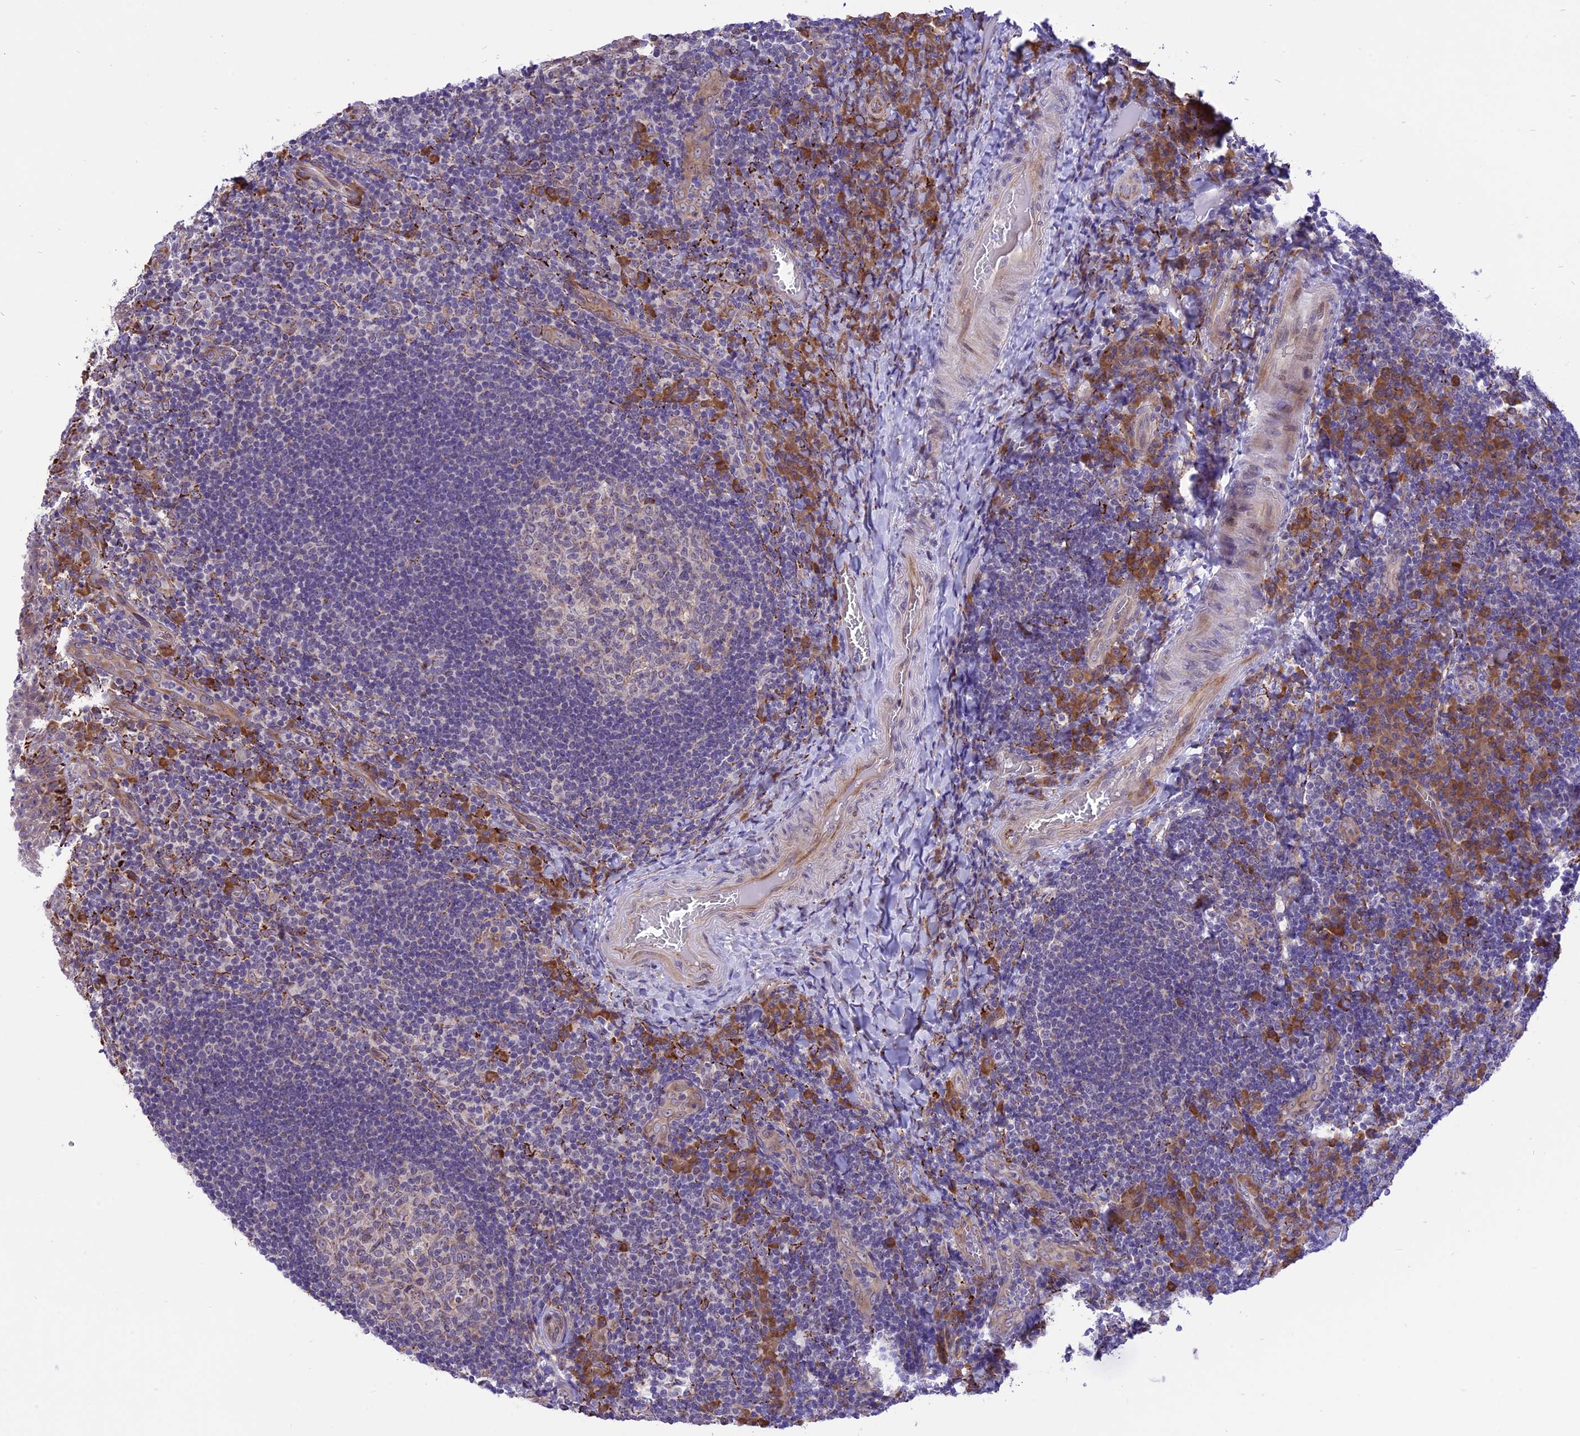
{"staining": {"intensity": "moderate", "quantity": "<25%", "location": "cytoplasmic/membranous"}, "tissue": "tonsil", "cell_type": "Germinal center cells", "image_type": "normal", "snomed": [{"axis": "morphology", "description": "Normal tissue, NOS"}, {"axis": "topography", "description": "Tonsil"}], "caption": "Tonsil stained with a brown dye shows moderate cytoplasmic/membranous positive expression in about <25% of germinal center cells.", "gene": "ARMCX6", "patient": {"sex": "male", "age": 17}}